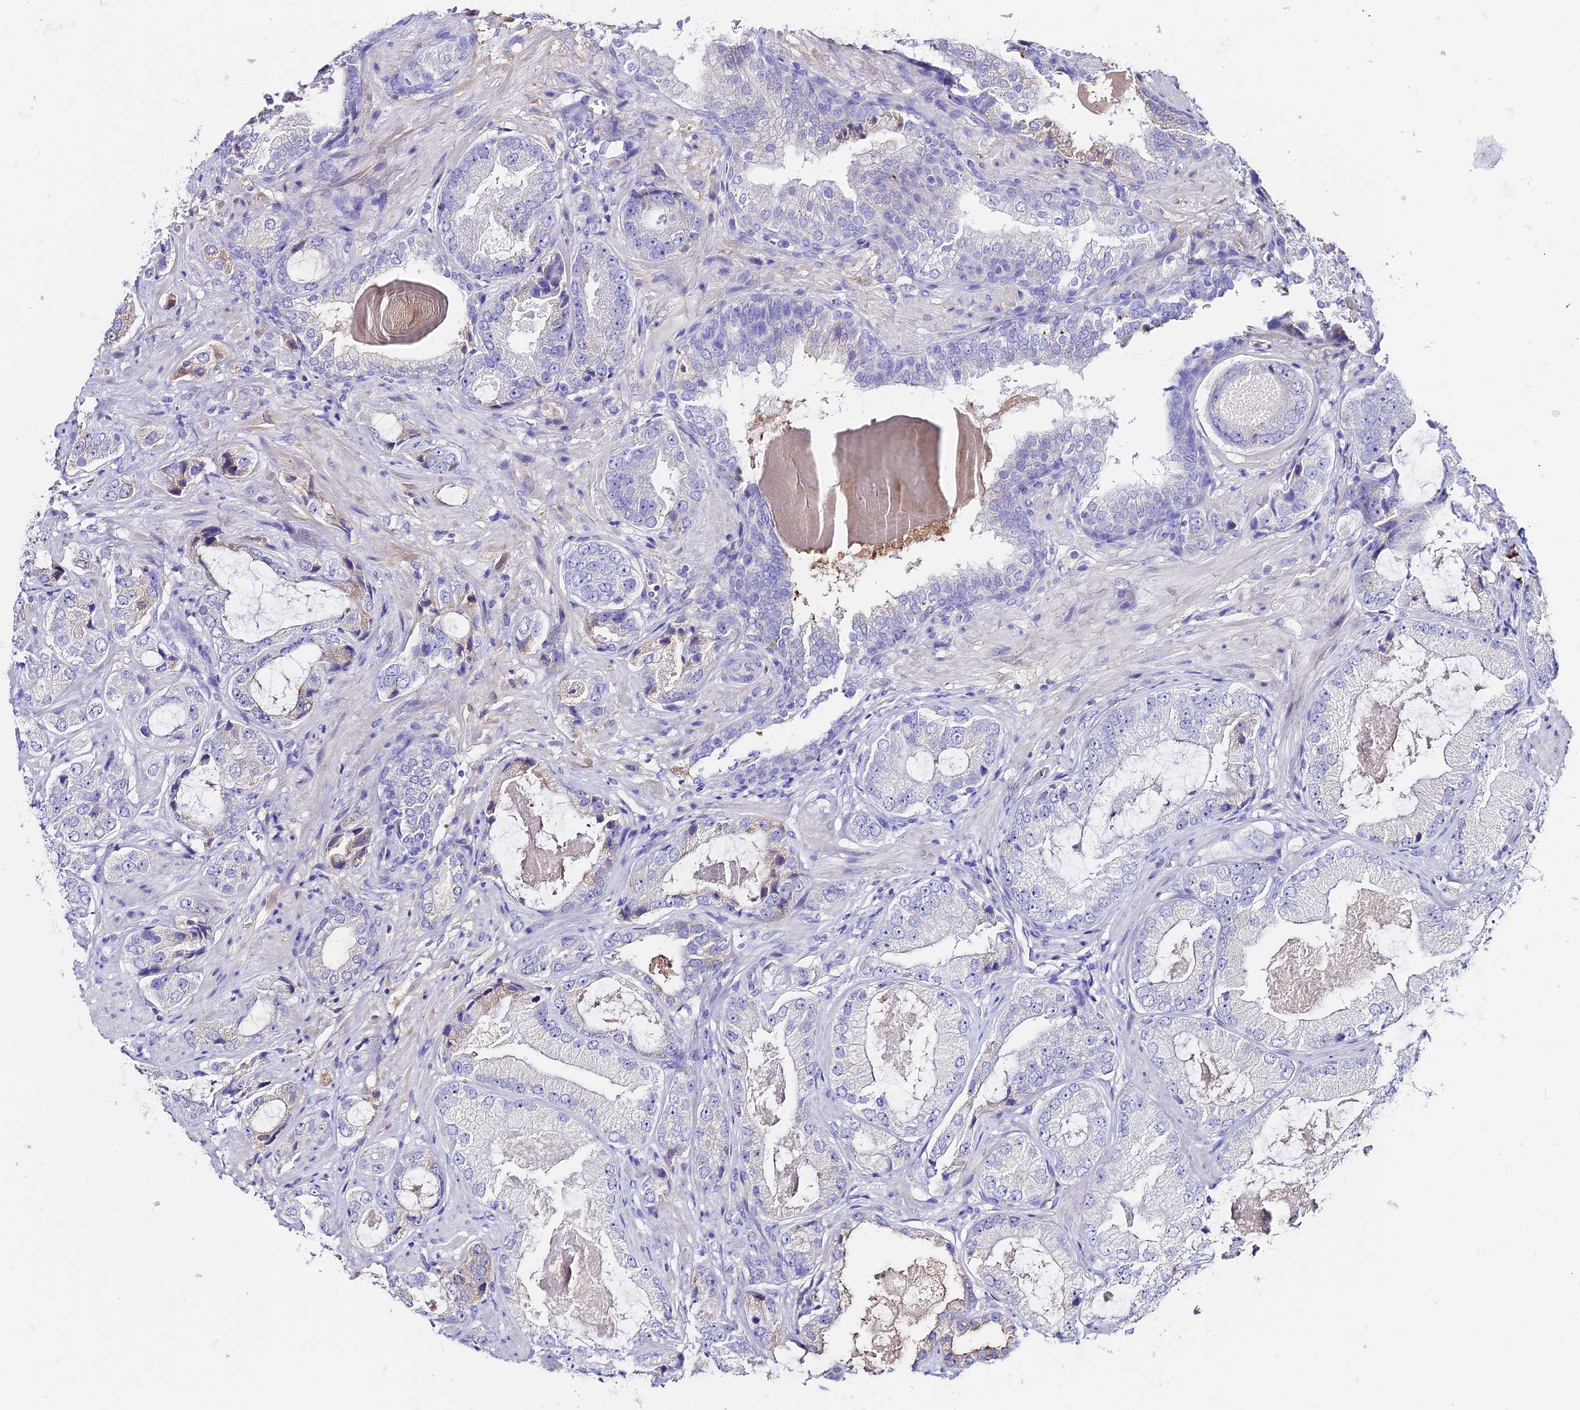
{"staining": {"intensity": "negative", "quantity": "none", "location": "none"}, "tissue": "prostate cancer", "cell_type": "Tumor cells", "image_type": "cancer", "snomed": [{"axis": "morphology", "description": "Adenocarcinoma, High grade"}, {"axis": "topography", "description": "Prostate"}], "caption": "Immunohistochemistry micrograph of neoplastic tissue: prostate cancer (adenocarcinoma (high-grade)) stained with DAB demonstrates no significant protein staining in tumor cells.", "gene": "SLC25A16", "patient": {"sex": "male", "age": 59}}